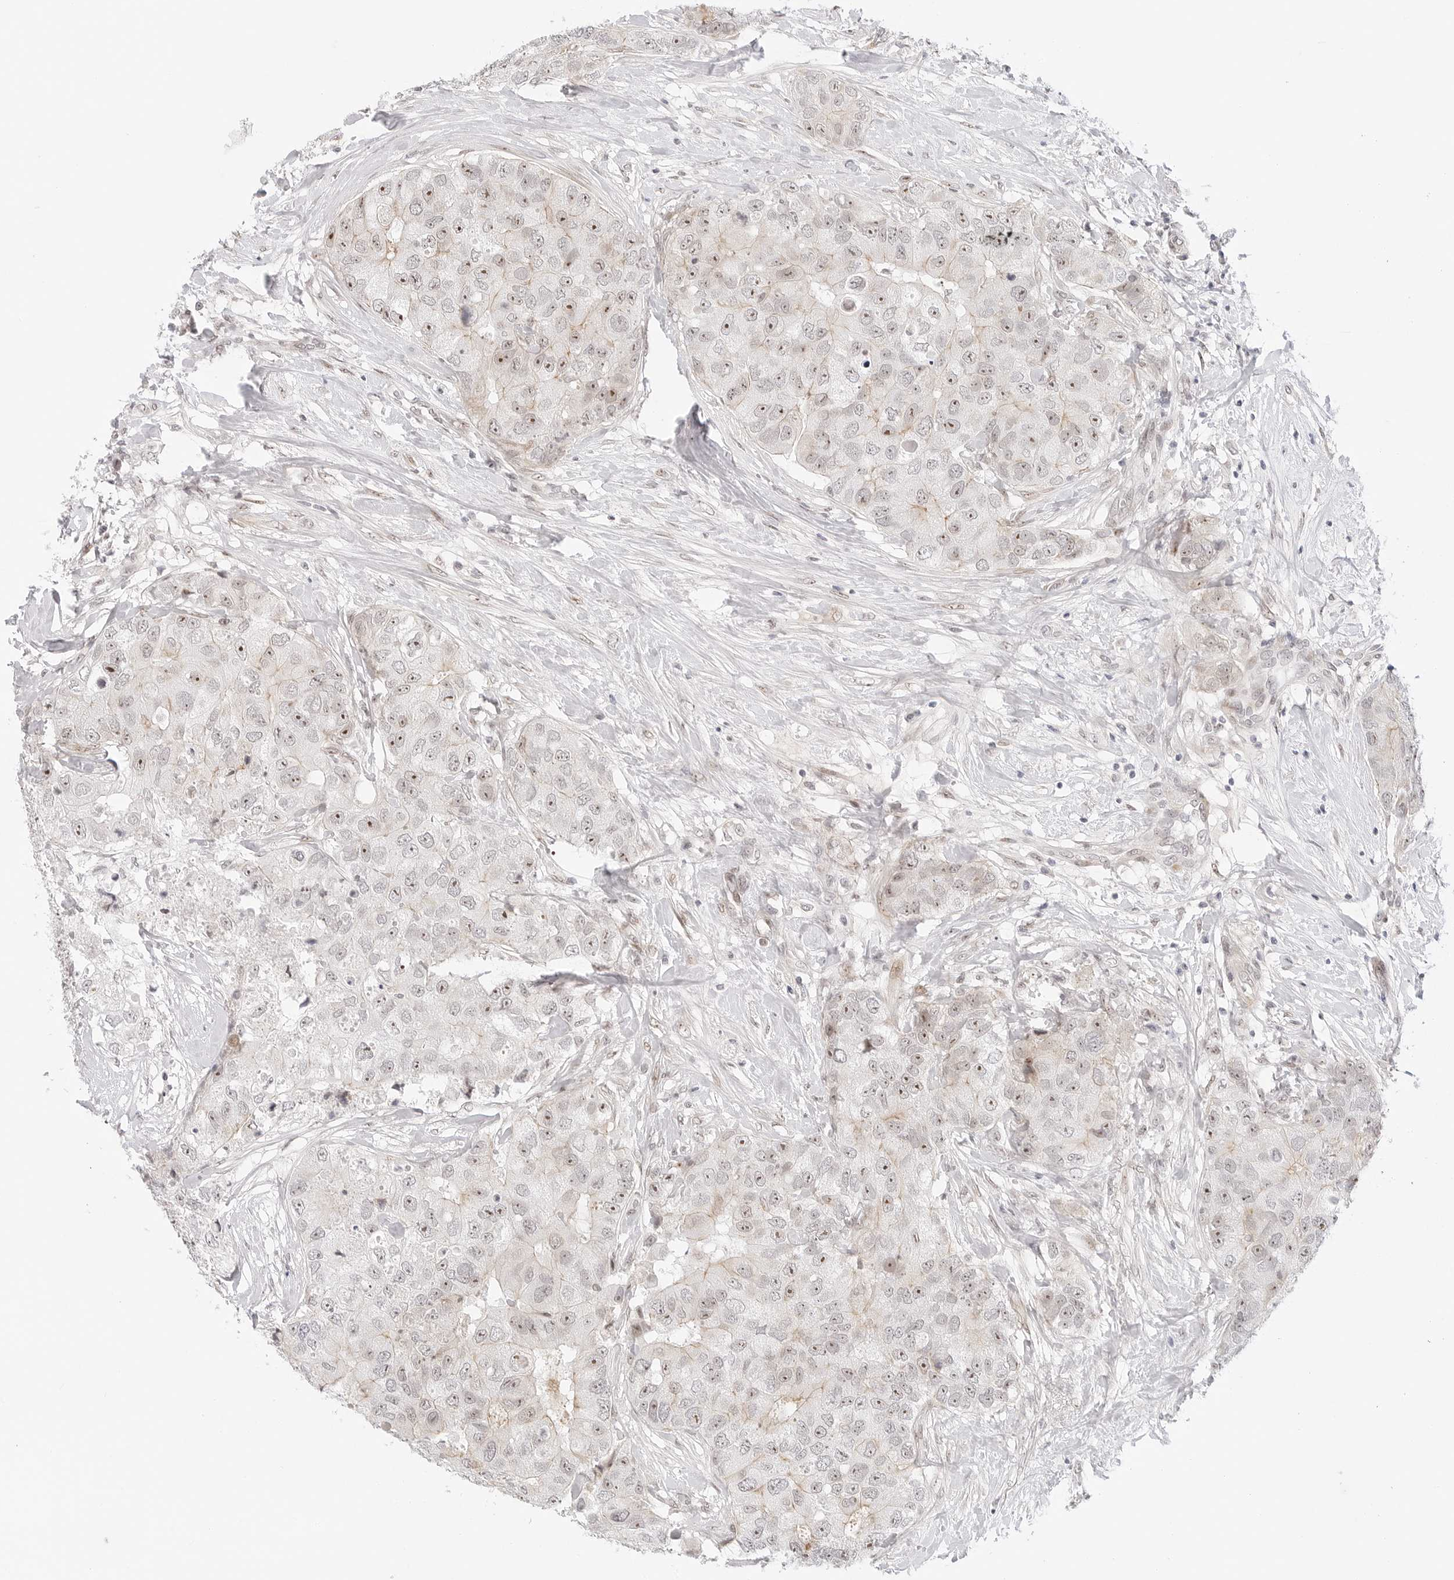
{"staining": {"intensity": "moderate", "quantity": ">75%", "location": "nuclear"}, "tissue": "breast cancer", "cell_type": "Tumor cells", "image_type": "cancer", "snomed": [{"axis": "morphology", "description": "Duct carcinoma"}, {"axis": "topography", "description": "Breast"}], "caption": "Immunohistochemistry of invasive ductal carcinoma (breast) demonstrates medium levels of moderate nuclear positivity in about >75% of tumor cells.", "gene": "HIPK3", "patient": {"sex": "female", "age": 62}}